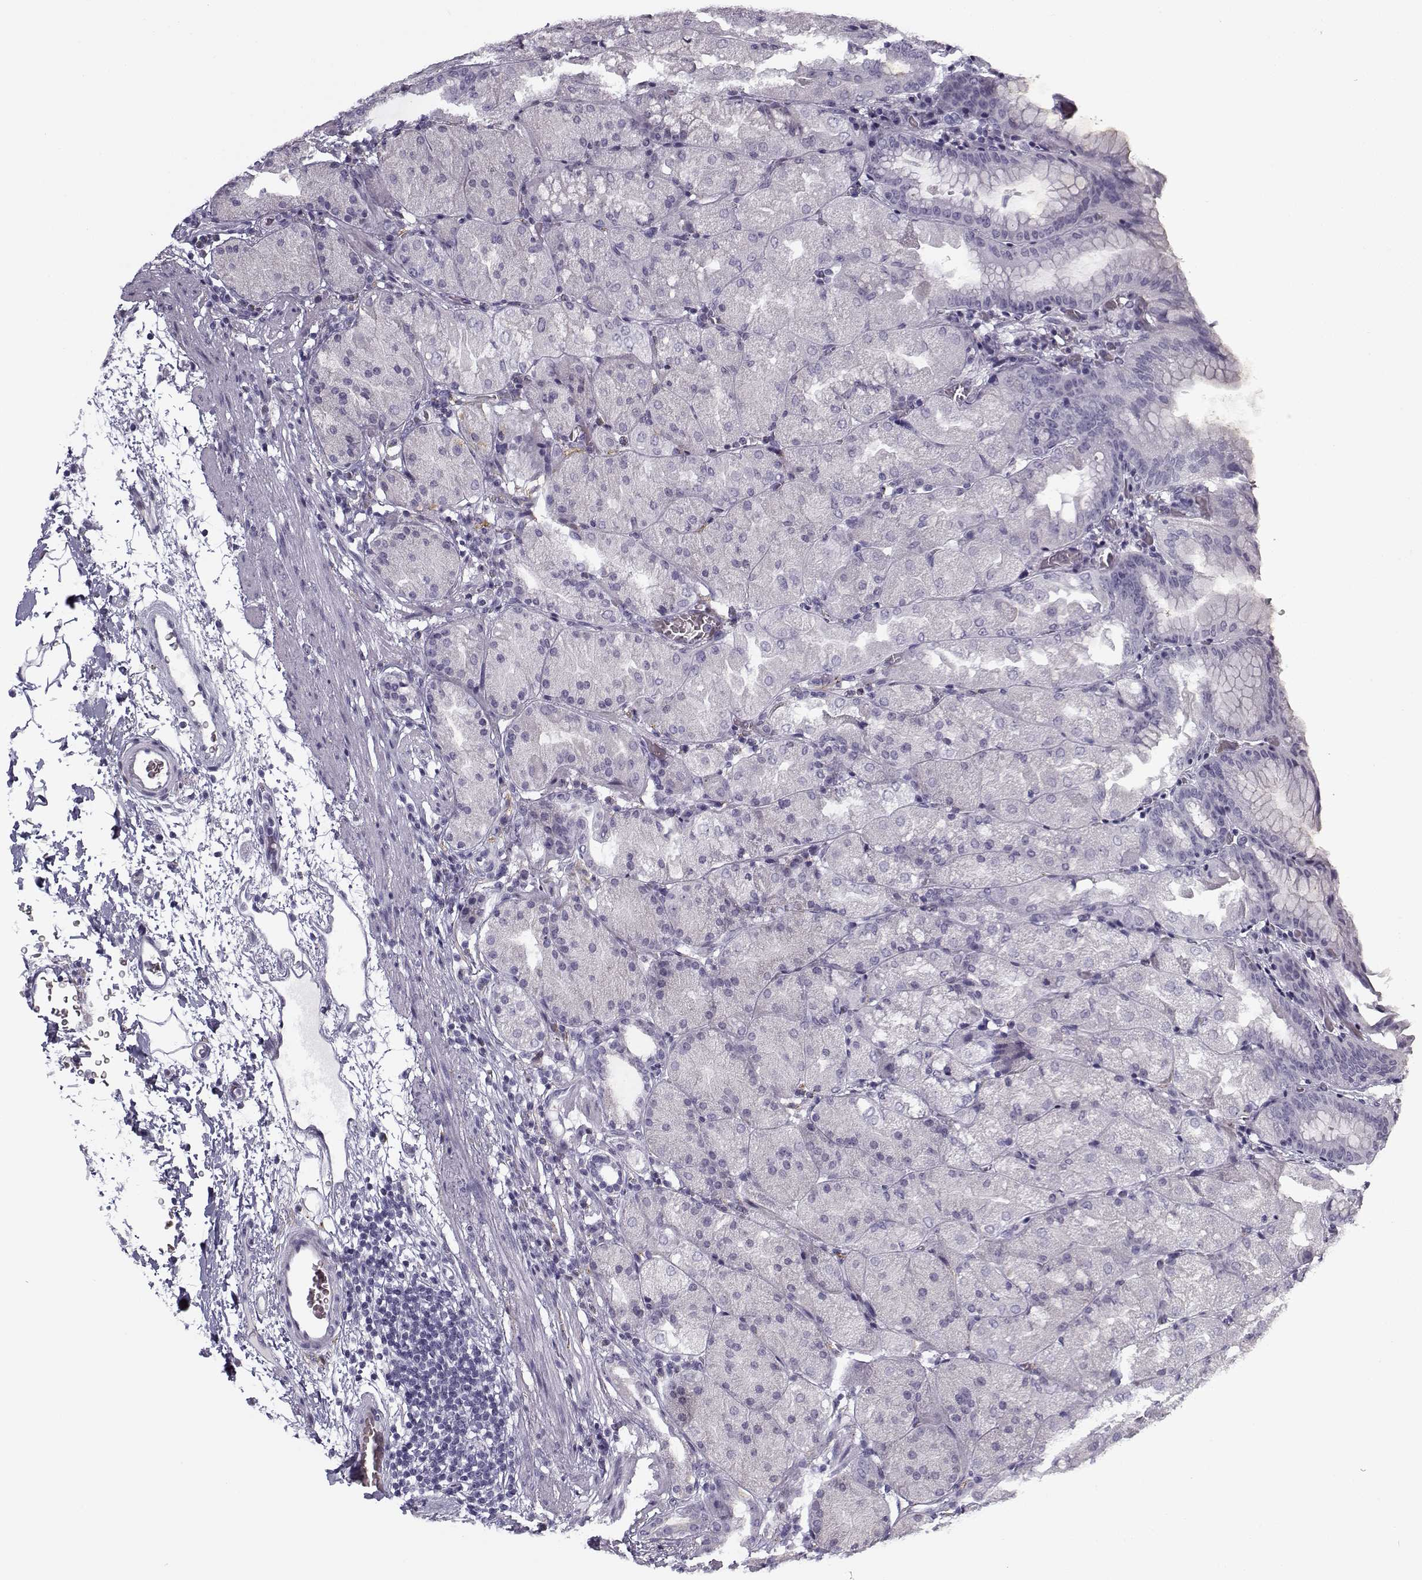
{"staining": {"intensity": "negative", "quantity": "none", "location": "none"}, "tissue": "stomach", "cell_type": "Glandular cells", "image_type": "normal", "snomed": [{"axis": "morphology", "description": "Normal tissue, NOS"}, {"axis": "topography", "description": "Stomach, upper"}, {"axis": "topography", "description": "Stomach"}, {"axis": "topography", "description": "Stomach, lower"}], "caption": "This micrograph is of benign stomach stained with IHC to label a protein in brown with the nuclei are counter-stained blue. There is no staining in glandular cells. Nuclei are stained in blue.", "gene": "SNCA", "patient": {"sex": "male", "age": 62}}